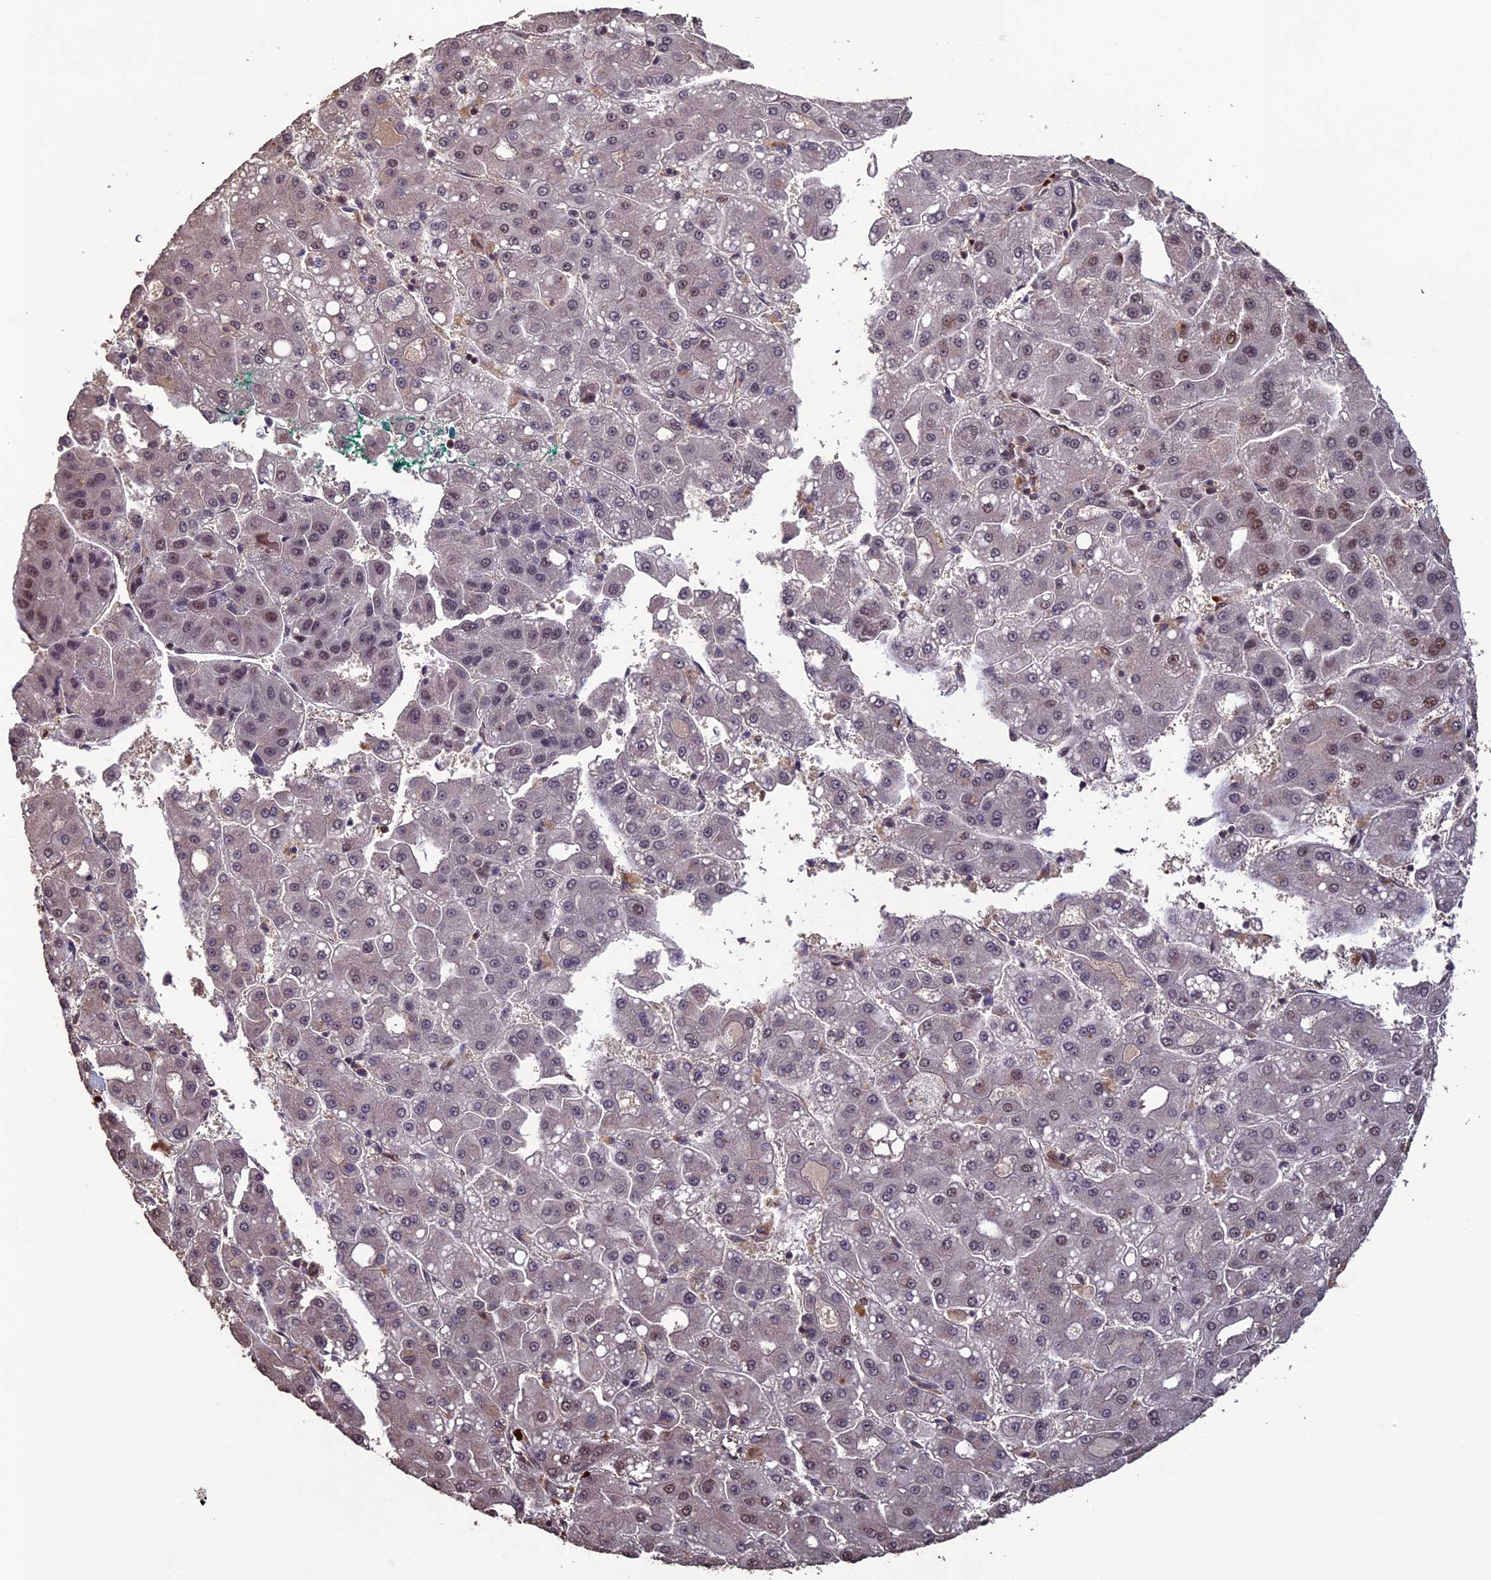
{"staining": {"intensity": "moderate", "quantity": "25%-75%", "location": "nuclear"}, "tissue": "liver cancer", "cell_type": "Tumor cells", "image_type": "cancer", "snomed": [{"axis": "morphology", "description": "Carcinoma, Hepatocellular, NOS"}, {"axis": "topography", "description": "Liver"}], "caption": "Immunohistochemistry (IHC) of liver cancer (hepatocellular carcinoma) exhibits medium levels of moderate nuclear staining in approximately 25%-75% of tumor cells.", "gene": "NAE1", "patient": {"sex": "male", "age": 65}}